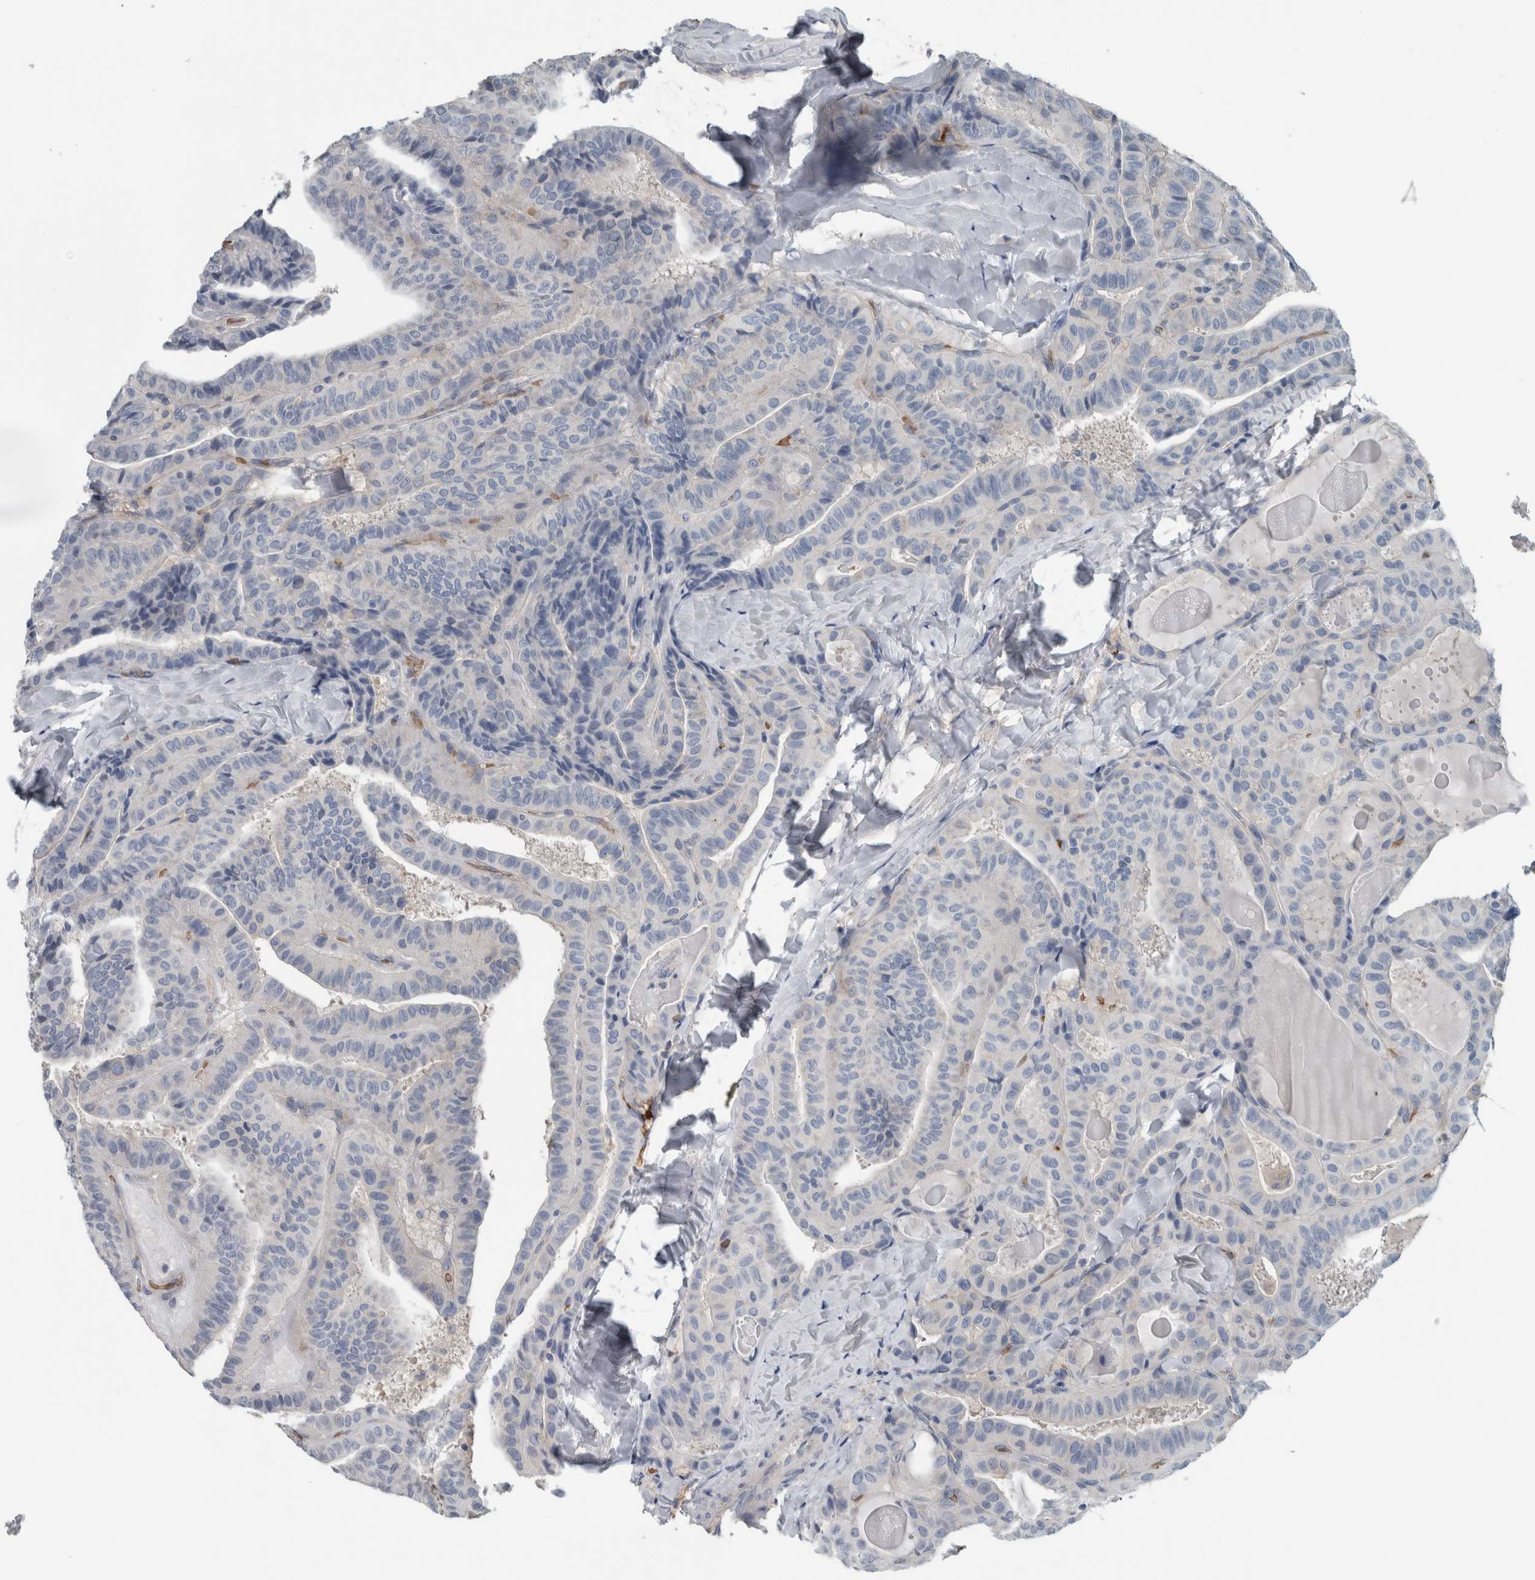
{"staining": {"intensity": "negative", "quantity": "none", "location": "none"}, "tissue": "thyroid cancer", "cell_type": "Tumor cells", "image_type": "cancer", "snomed": [{"axis": "morphology", "description": "Papillary adenocarcinoma, NOS"}, {"axis": "topography", "description": "Thyroid gland"}], "caption": "Histopathology image shows no protein expression in tumor cells of thyroid cancer (papillary adenocarcinoma) tissue. (IHC, brightfield microscopy, high magnification).", "gene": "SH3GL2", "patient": {"sex": "male", "age": 77}}